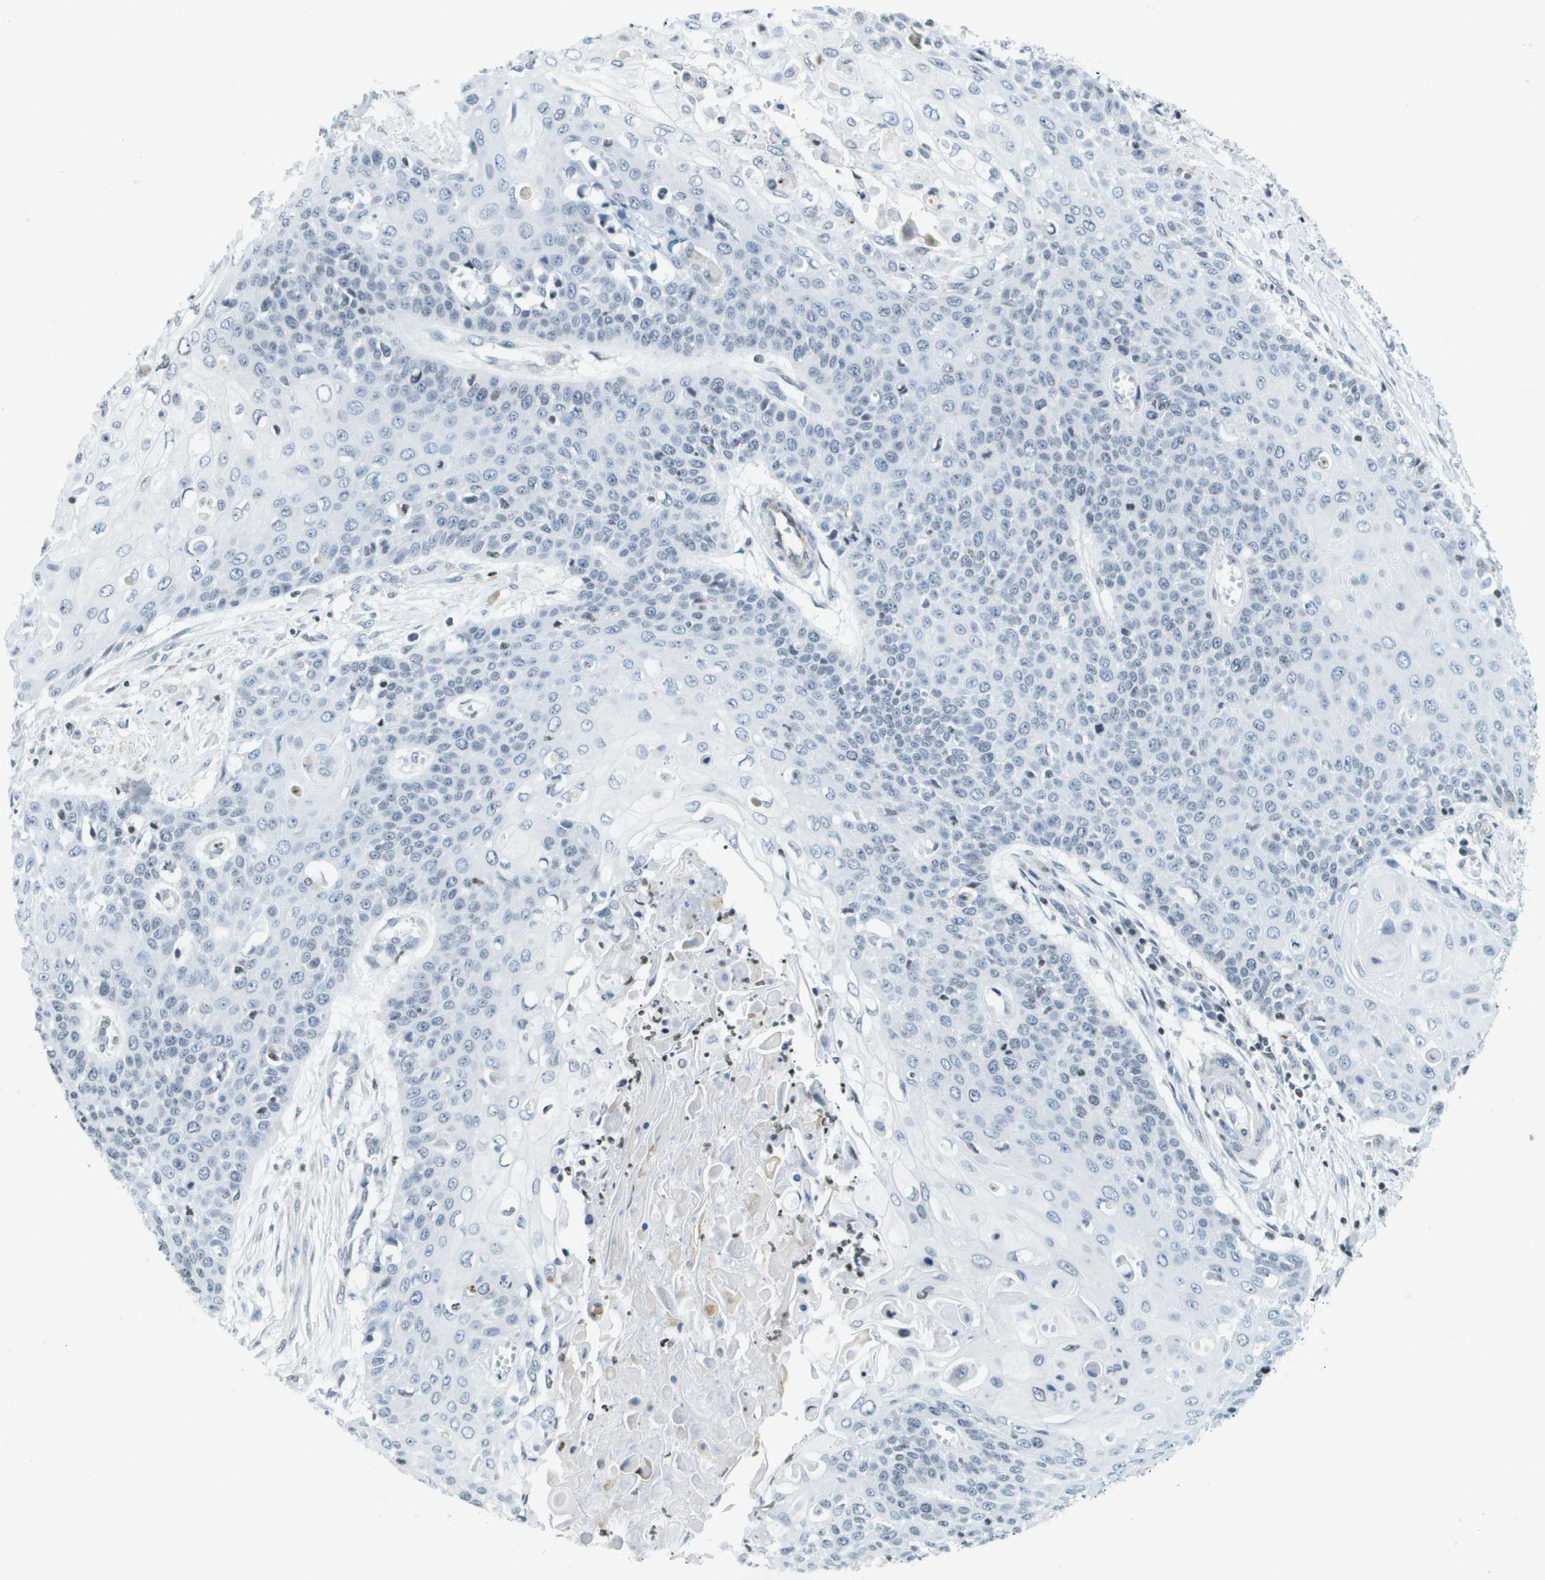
{"staining": {"intensity": "negative", "quantity": "none", "location": "none"}, "tissue": "cervical cancer", "cell_type": "Tumor cells", "image_type": "cancer", "snomed": [{"axis": "morphology", "description": "Squamous cell carcinoma, NOS"}, {"axis": "topography", "description": "Cervix"}], "caption": "Immunohistochemistry histopathology image of squamous cell carcinoma (cervical) stained for a protein (brown), which displays no staining in tumor cells. (IHC, brightfield microscopy, high magnification).", "gene": "UVRAG", "patient": {"sex": "female", "age": 39}}